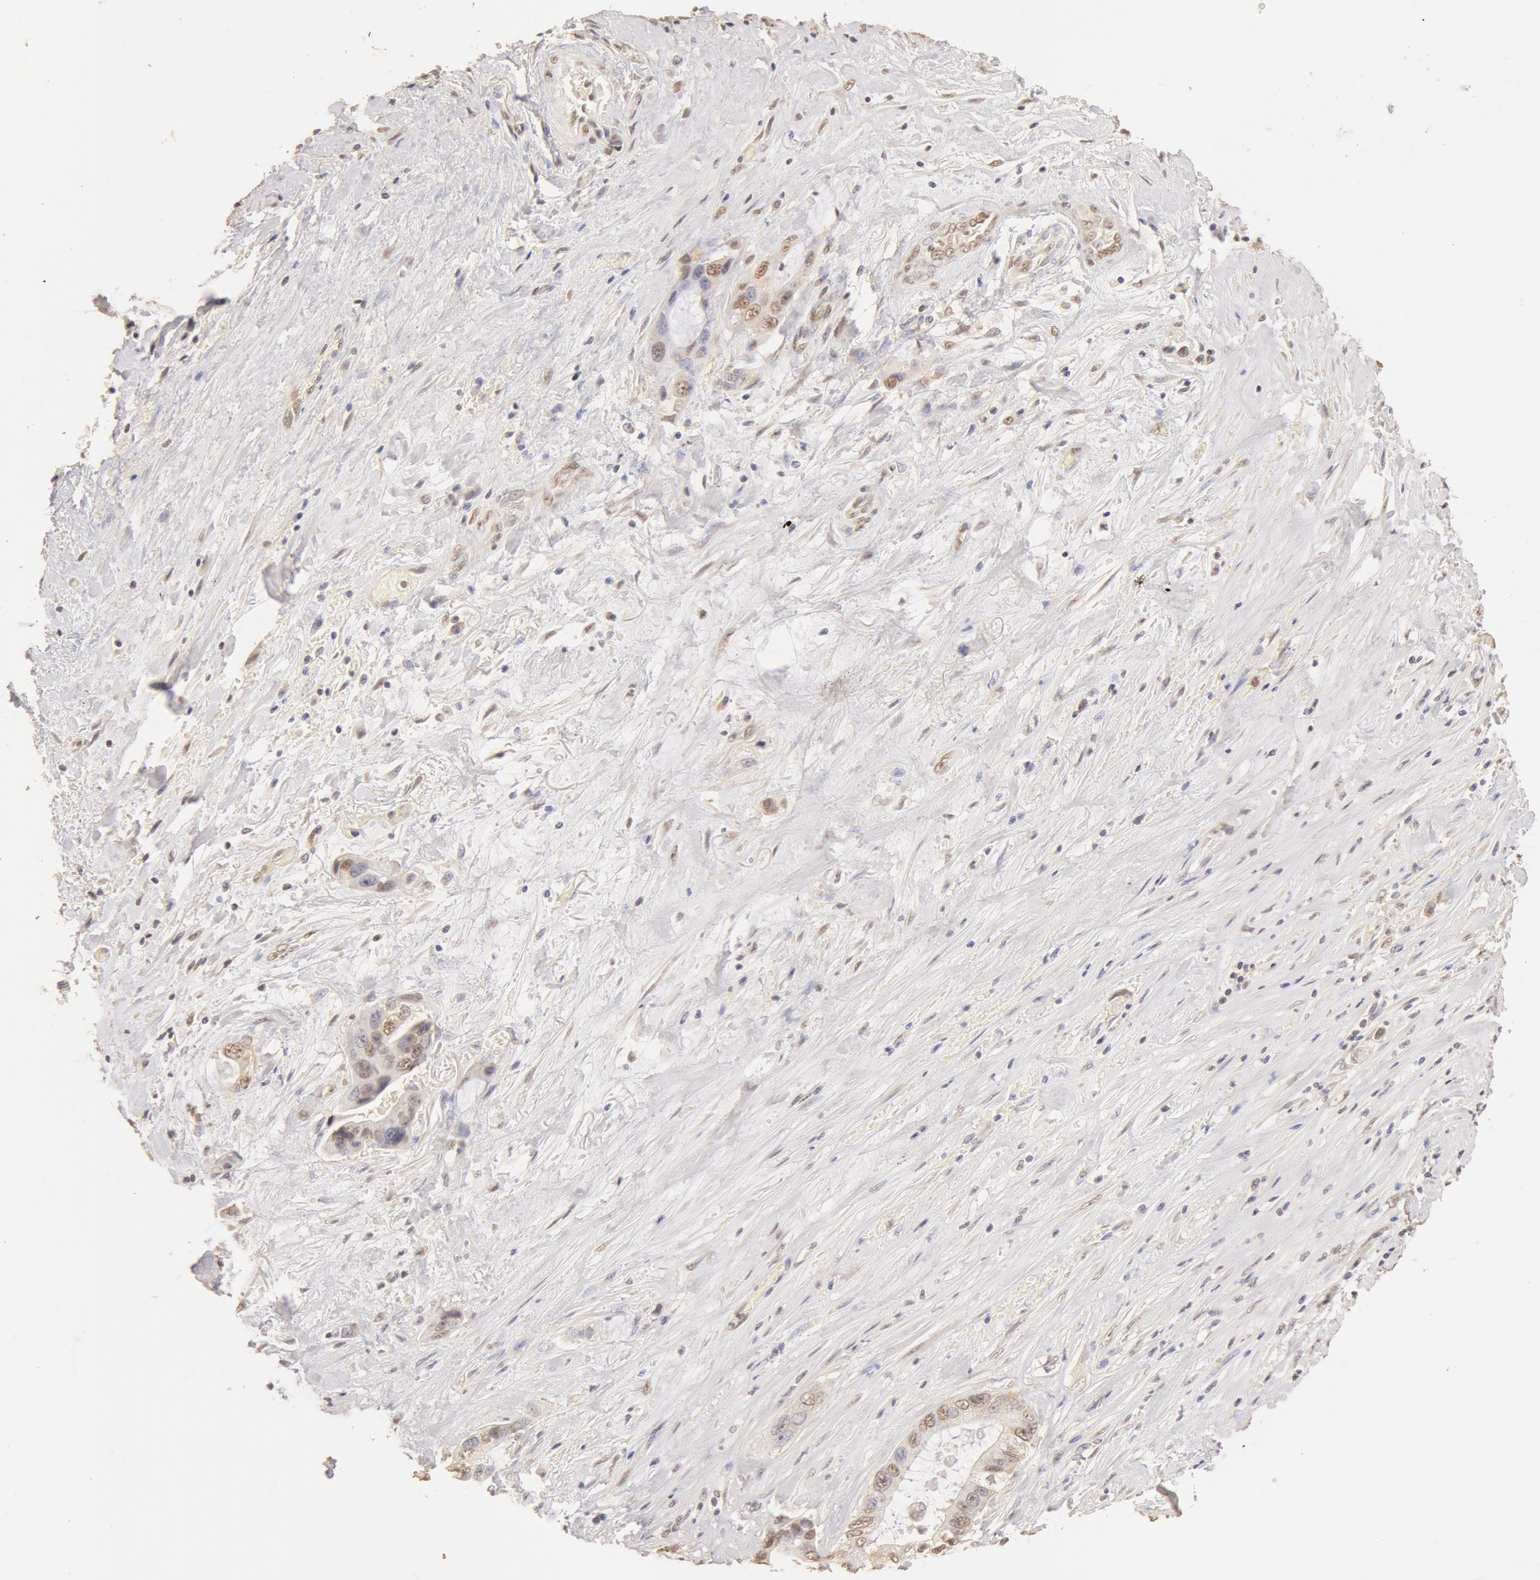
{"staining": {"intensity": "moderate", "quantity": ">75%", "location": "cytoplasmic/membranous,nuclear"}, "tissue": "pancreatic cancer", "cell_type": "Tumor cells", "image_type": "cancer", "snomed": [{"axis": "morphology", "description": "Adenocarcinoma, NOS"}, {"axis": "topography", "description": "Pancreas"}, {"axis": "topography", "description": "Stomach, upper"}], "caption": "Pancreatic cancer was stained to show a protein in brown. There is medium levels of moderate cytoplasmic/membranous and nuclear expression in about >75% of tumor cells.", "gene": "SNRNP70", "patient": {"sex": "male", "age": 77}}